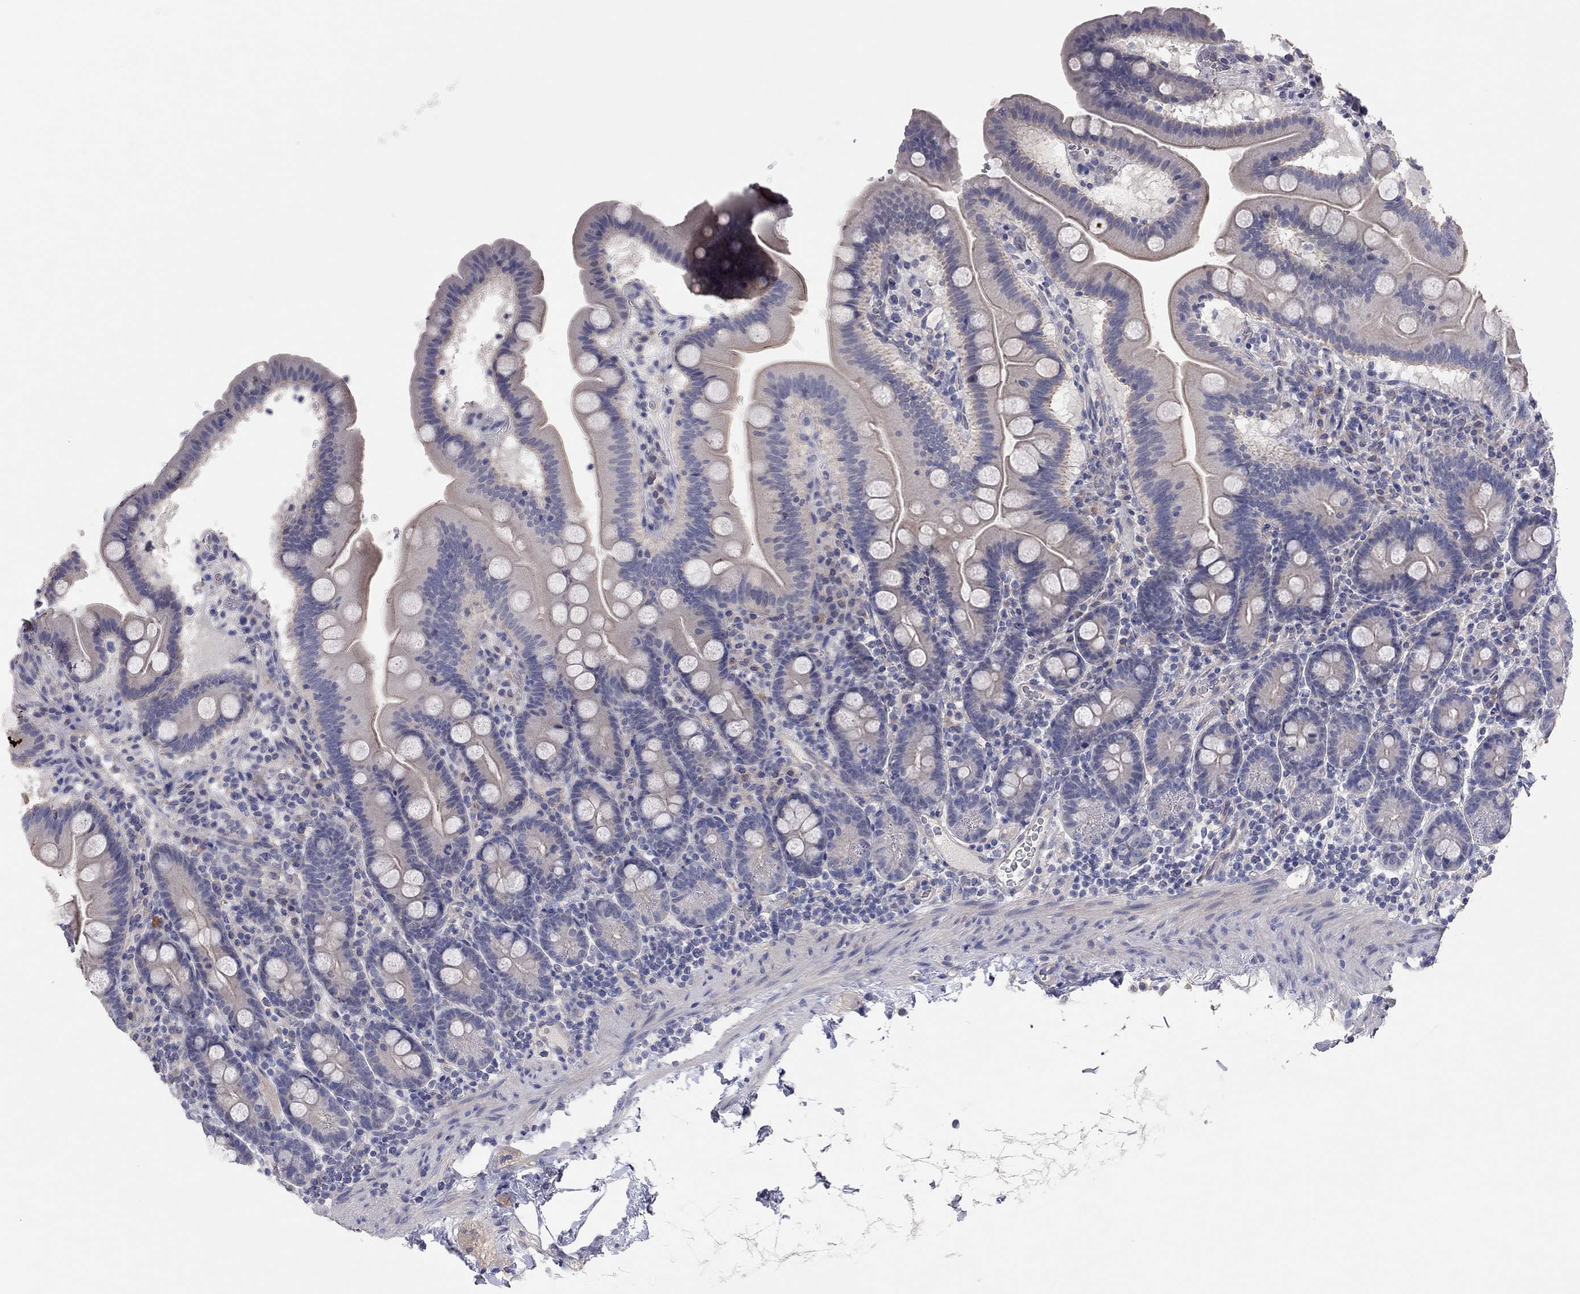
{"staining": {"intensity": "strong", "quantity": "<25%", "location": "cytoplasmic/membranous"}, "tissue": "duodenum", "cell_type": "Glandular cells", "image_type": "normal", "snomed": [{"axis": "morphology", "description": "Normal tissue, NOS"}, {"axis": "topography", "description": "Duodenum"}], "caption": "Immunohistochemical staining of benign duodenum reveals medium levels of strong cytoplasmic/membranous positivity in approximately <25% of glandular cells.", "gene": "KCNB1", "patient": {"sex": "male", "age": 59}}